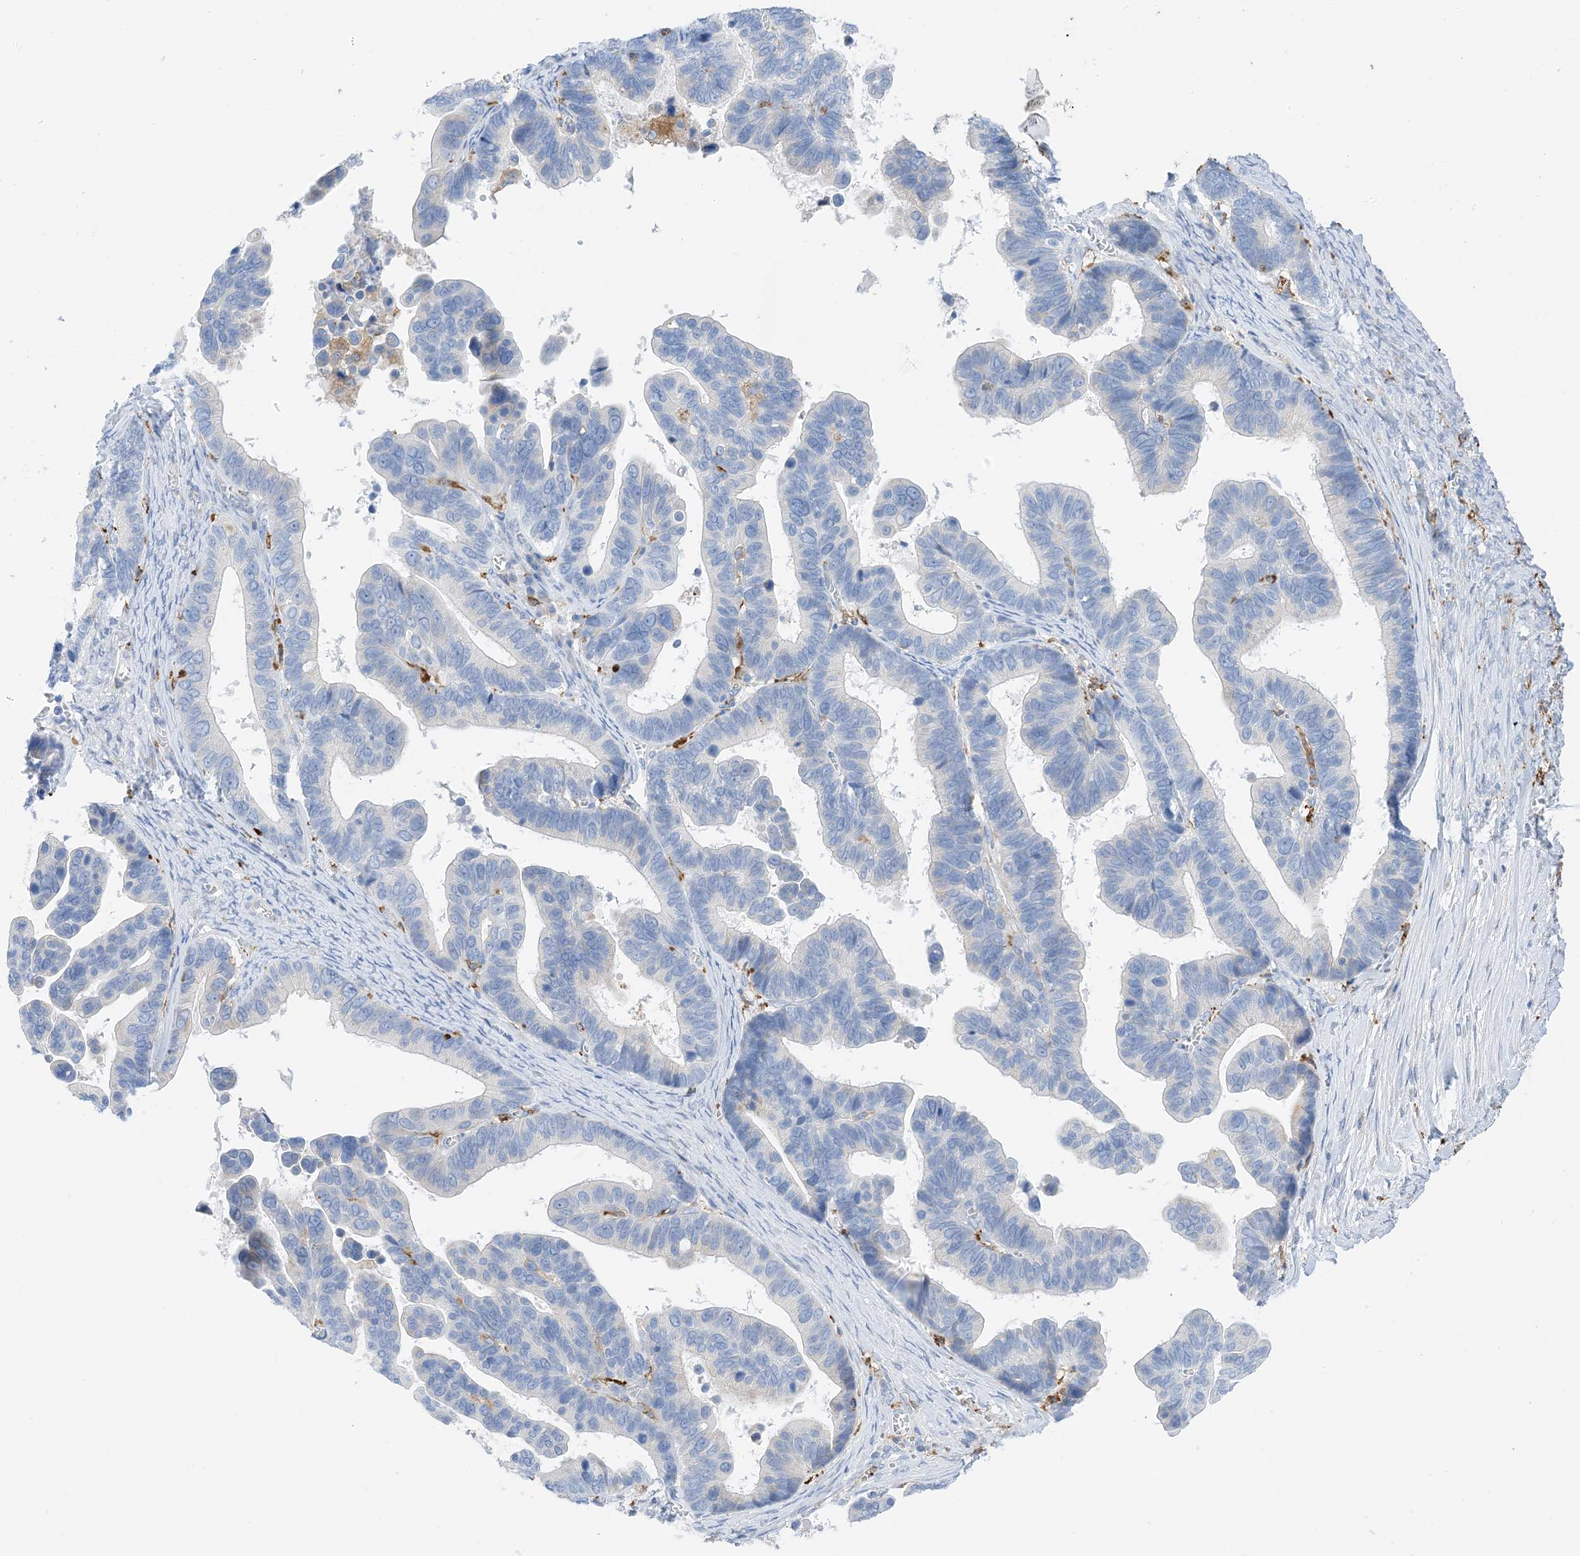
{"staining": {"intensity": "negative", "quantity": "none", "location": "none"}, "tissue": "ovarian cancer", "cell_type": "Tumor cells", "image_type": "cancer", "snomed": [{"axis": "morphology", "description": "Cystadenocarcinoma, serous, NOS"}, {"axis": "topography", "description": "Ovary"}], "caption": "Photomicrograph shows no protein positivity in tumor cells of ovarian cancer (serous cystadenocarcinoma) tissue.", "gene": "DPH3", "patient": {"sex": "female", "age": 56}}